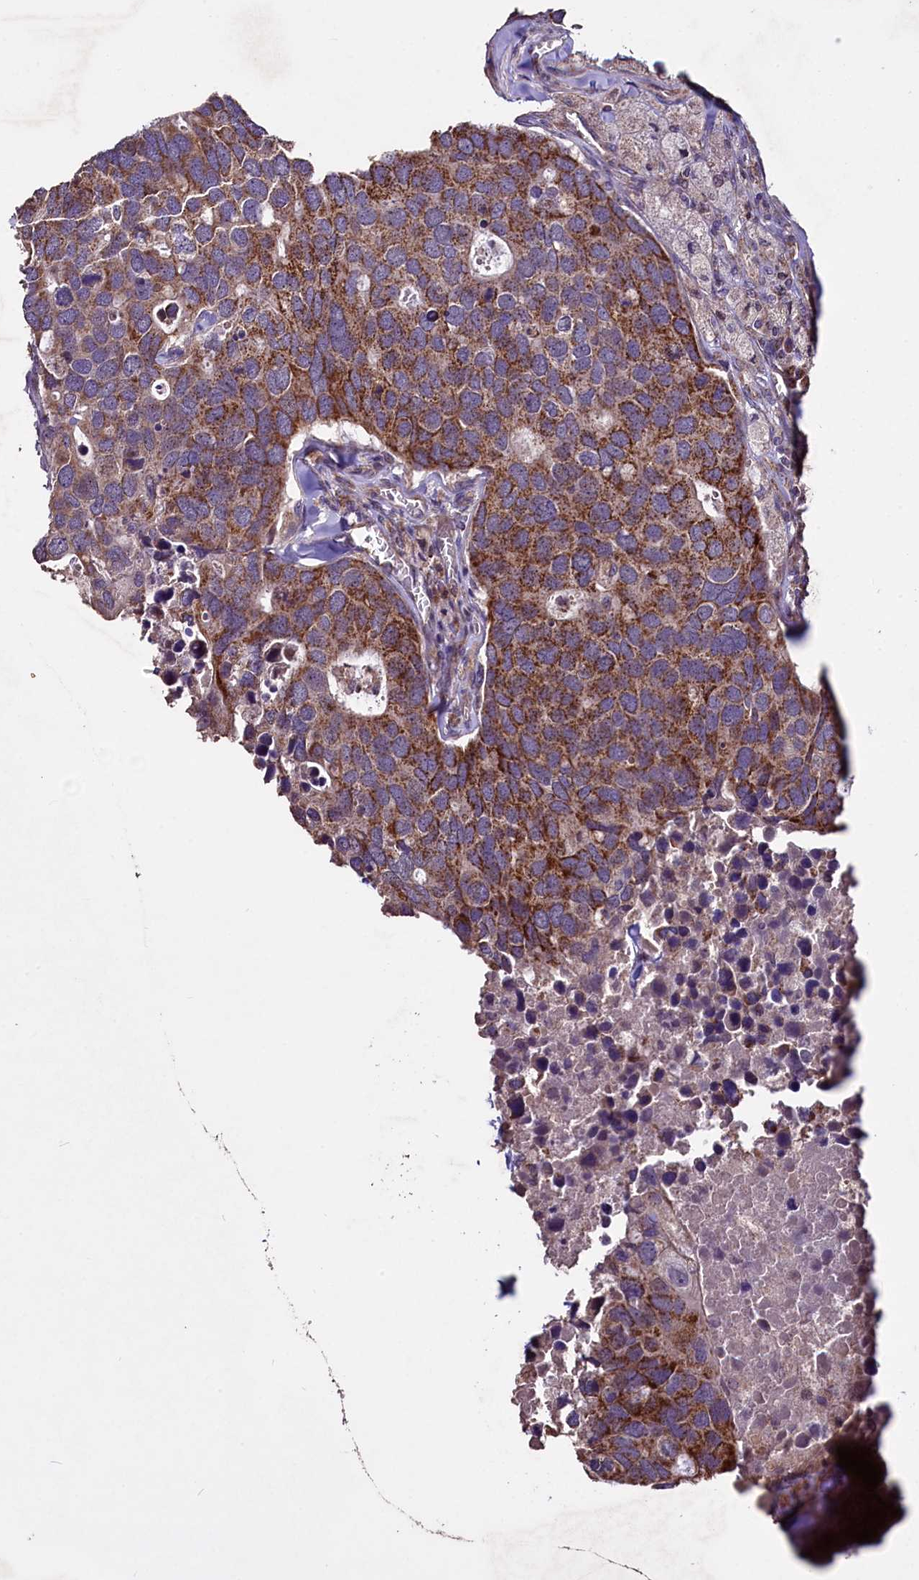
{"staining": {"intensity": "strong", "quantity": ">75%", "location": "cytoplasmic/membranous"}, "tissue": "breast cancer", "cell_type": "Tumor cells", "image_type": "cancer", "snomed": [{"axis": "morphology", "description": "Duct carcinoma"}, {"axis": "topography", "description": "Breast"}], "caption": "Immunohistochemical staining of breast cancer (intraductal carcinoma) reveals high levels of strong cytoplasmic/membranous staining in about >75% of tumor cells.", "gene": "COQ9", "patient": {"sex": "female", "age": 83}}